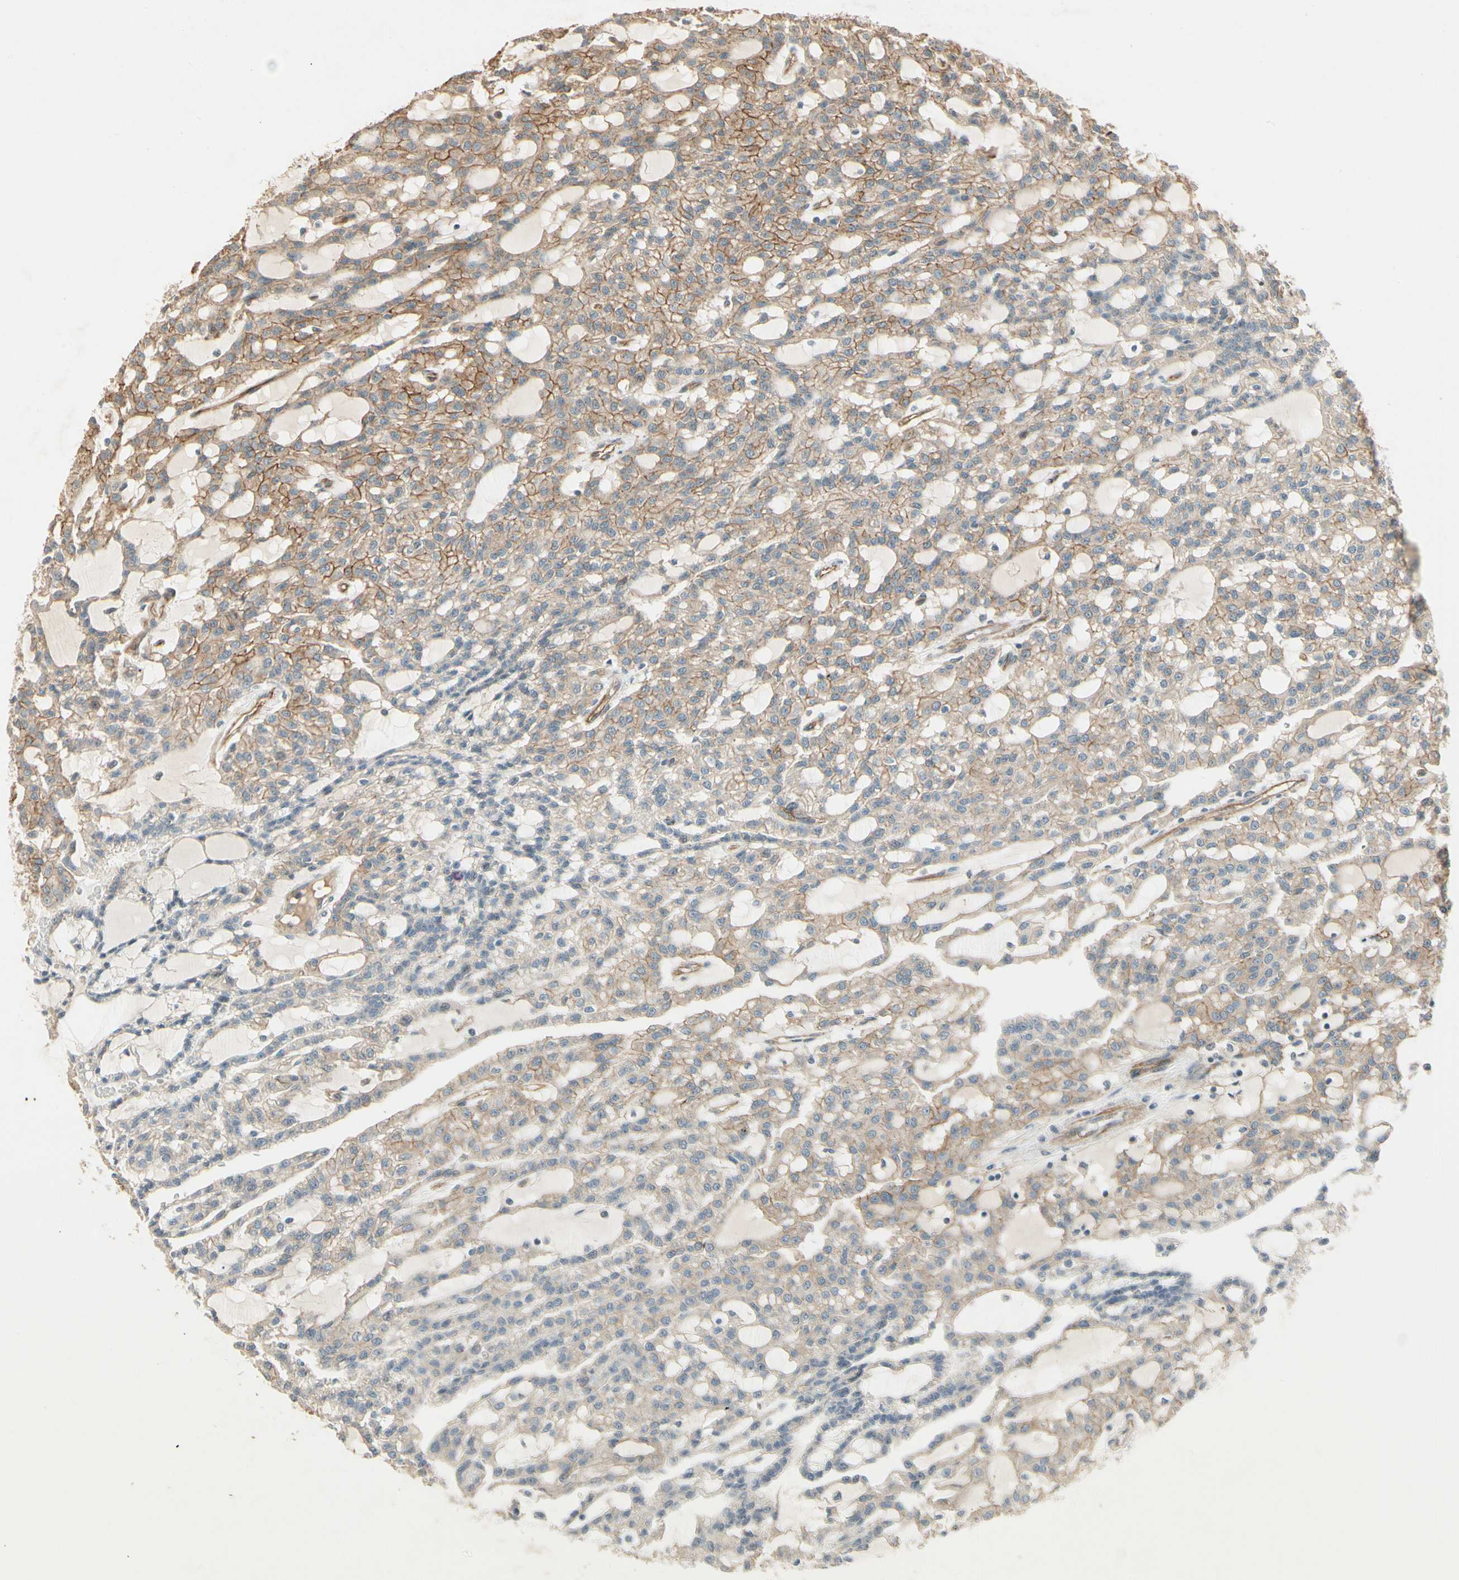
{"staining": {"intensity": "weak", "quantity": ">75%", "location": "cytoplasmic/membranous"}, "tissue": "renal cancer", "cell_type": "Tumor cells", "image_type": "cancer", "snomed": [{"axis": "morphology", "description": "Adenocarcinoma, NOS"}, {"axis": "topography", "description": "Kidney"}], "caption": "An image of human renal adenocarcinoma stained for a protein shows weak cytoplasmic/membranous brown staining in tumor cells. The staining is performed using DAB (3,3'-diaminobenzidine) brown chromogen to label protein expression. The nuclei are counter-stained blue using hematoxylin.", "gene": "RNF180", "patient": {"sex": "male", "age": 63}}